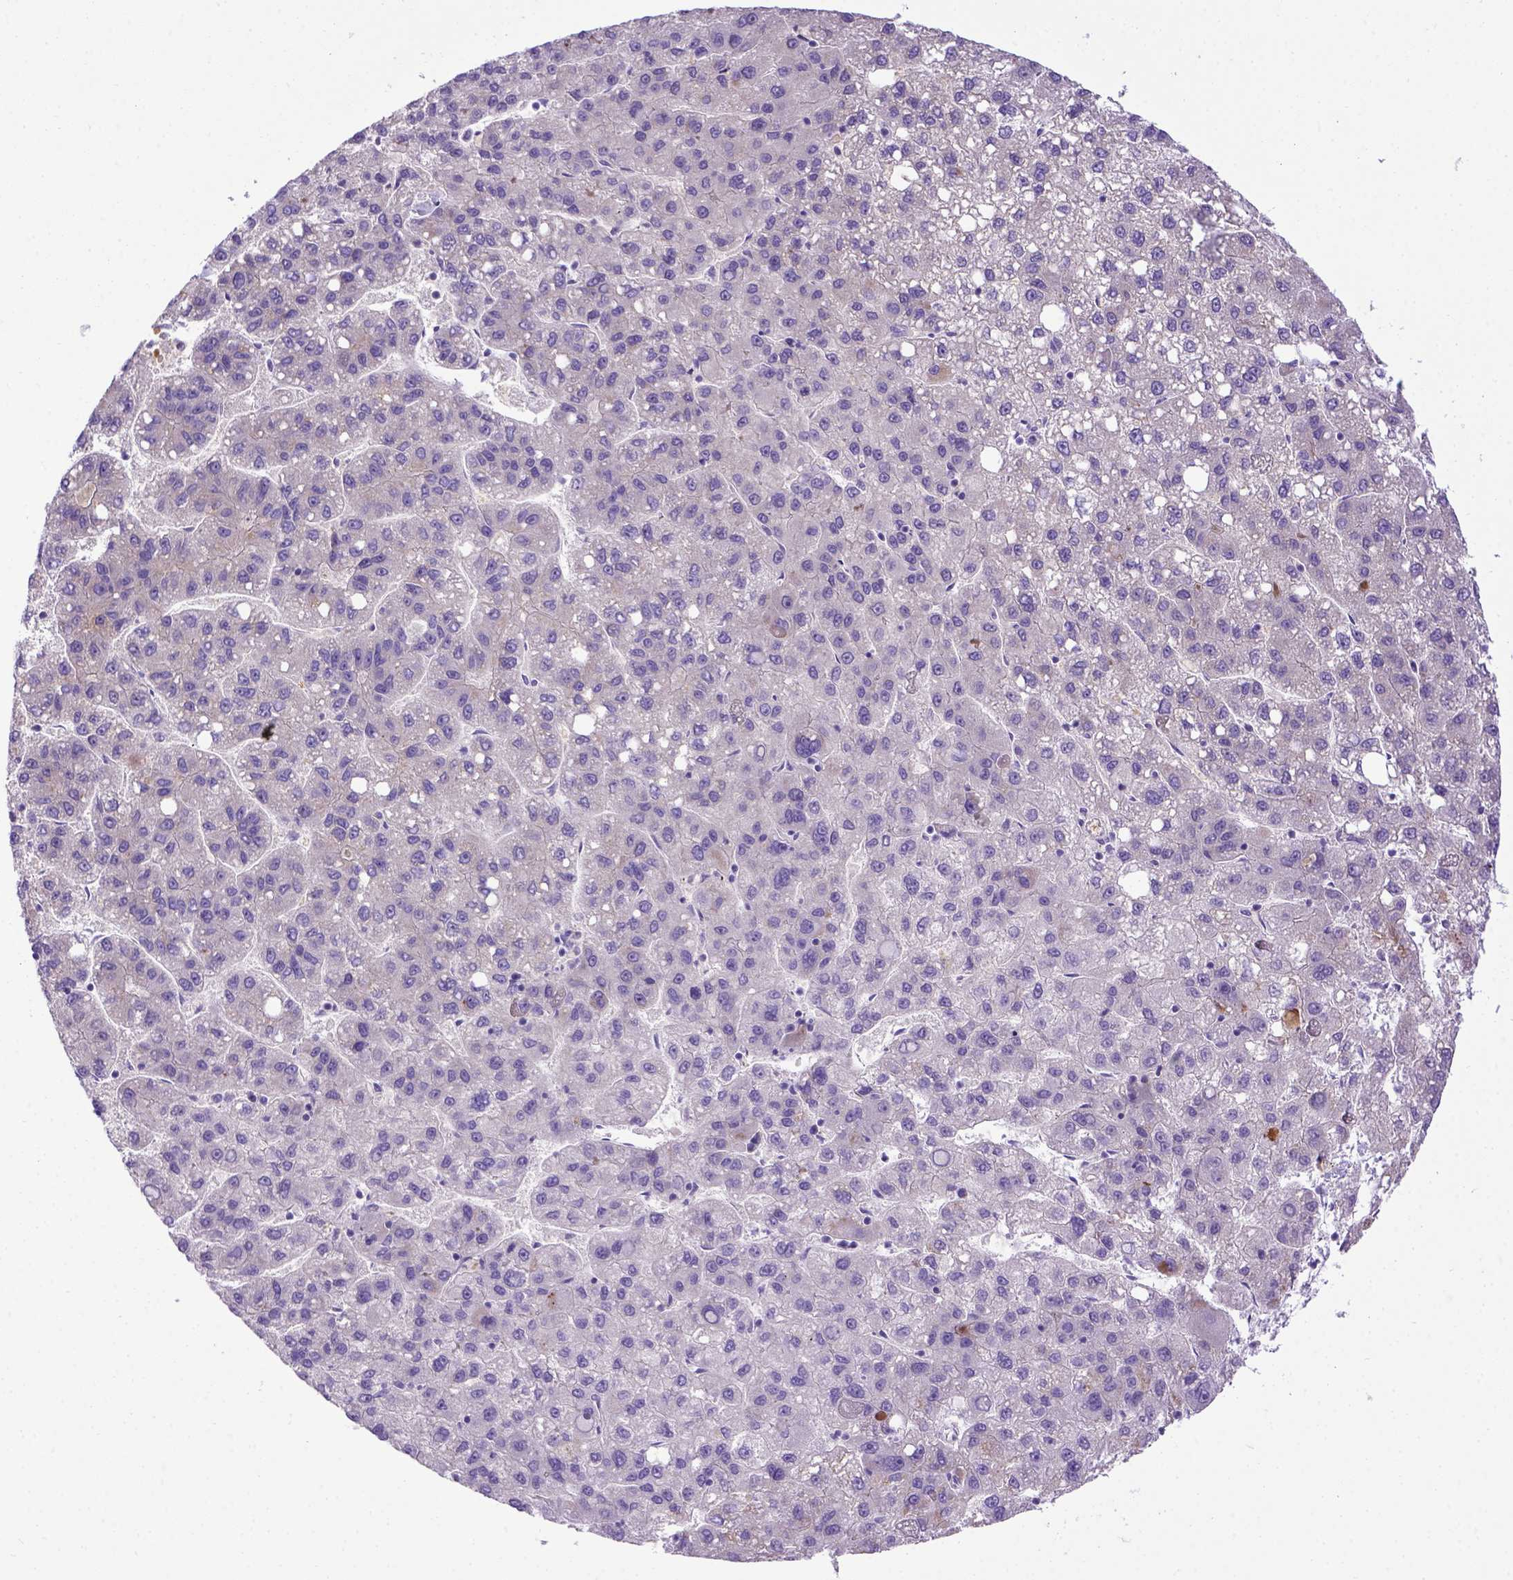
{"staining": {"intensity": "negative", "quantity": "none", "location": "none"}, "tissue": "liver cancer", "cell_type": "Tumor cells", "image_type": "cancer", "snomed": [{"axis": "morphology", "description": "Carcinoma, Hepatocellular, NOS"}, {"axis": "topography", "description": "Liver"}], "caption": "An immunohistochemistry (IHC) image of liver cancer (hepatocellular carcinoma) is shown. There is no staining in tumor cells of liver cancer (hepatocellular carcinoma). (DAB (3,3'-diaminobenzidine) immunohistochemistry visualized using brightfield microscopy, high magnification).", "gene": "ADAM12", "patient": {"sex": "female", "age": 82}}